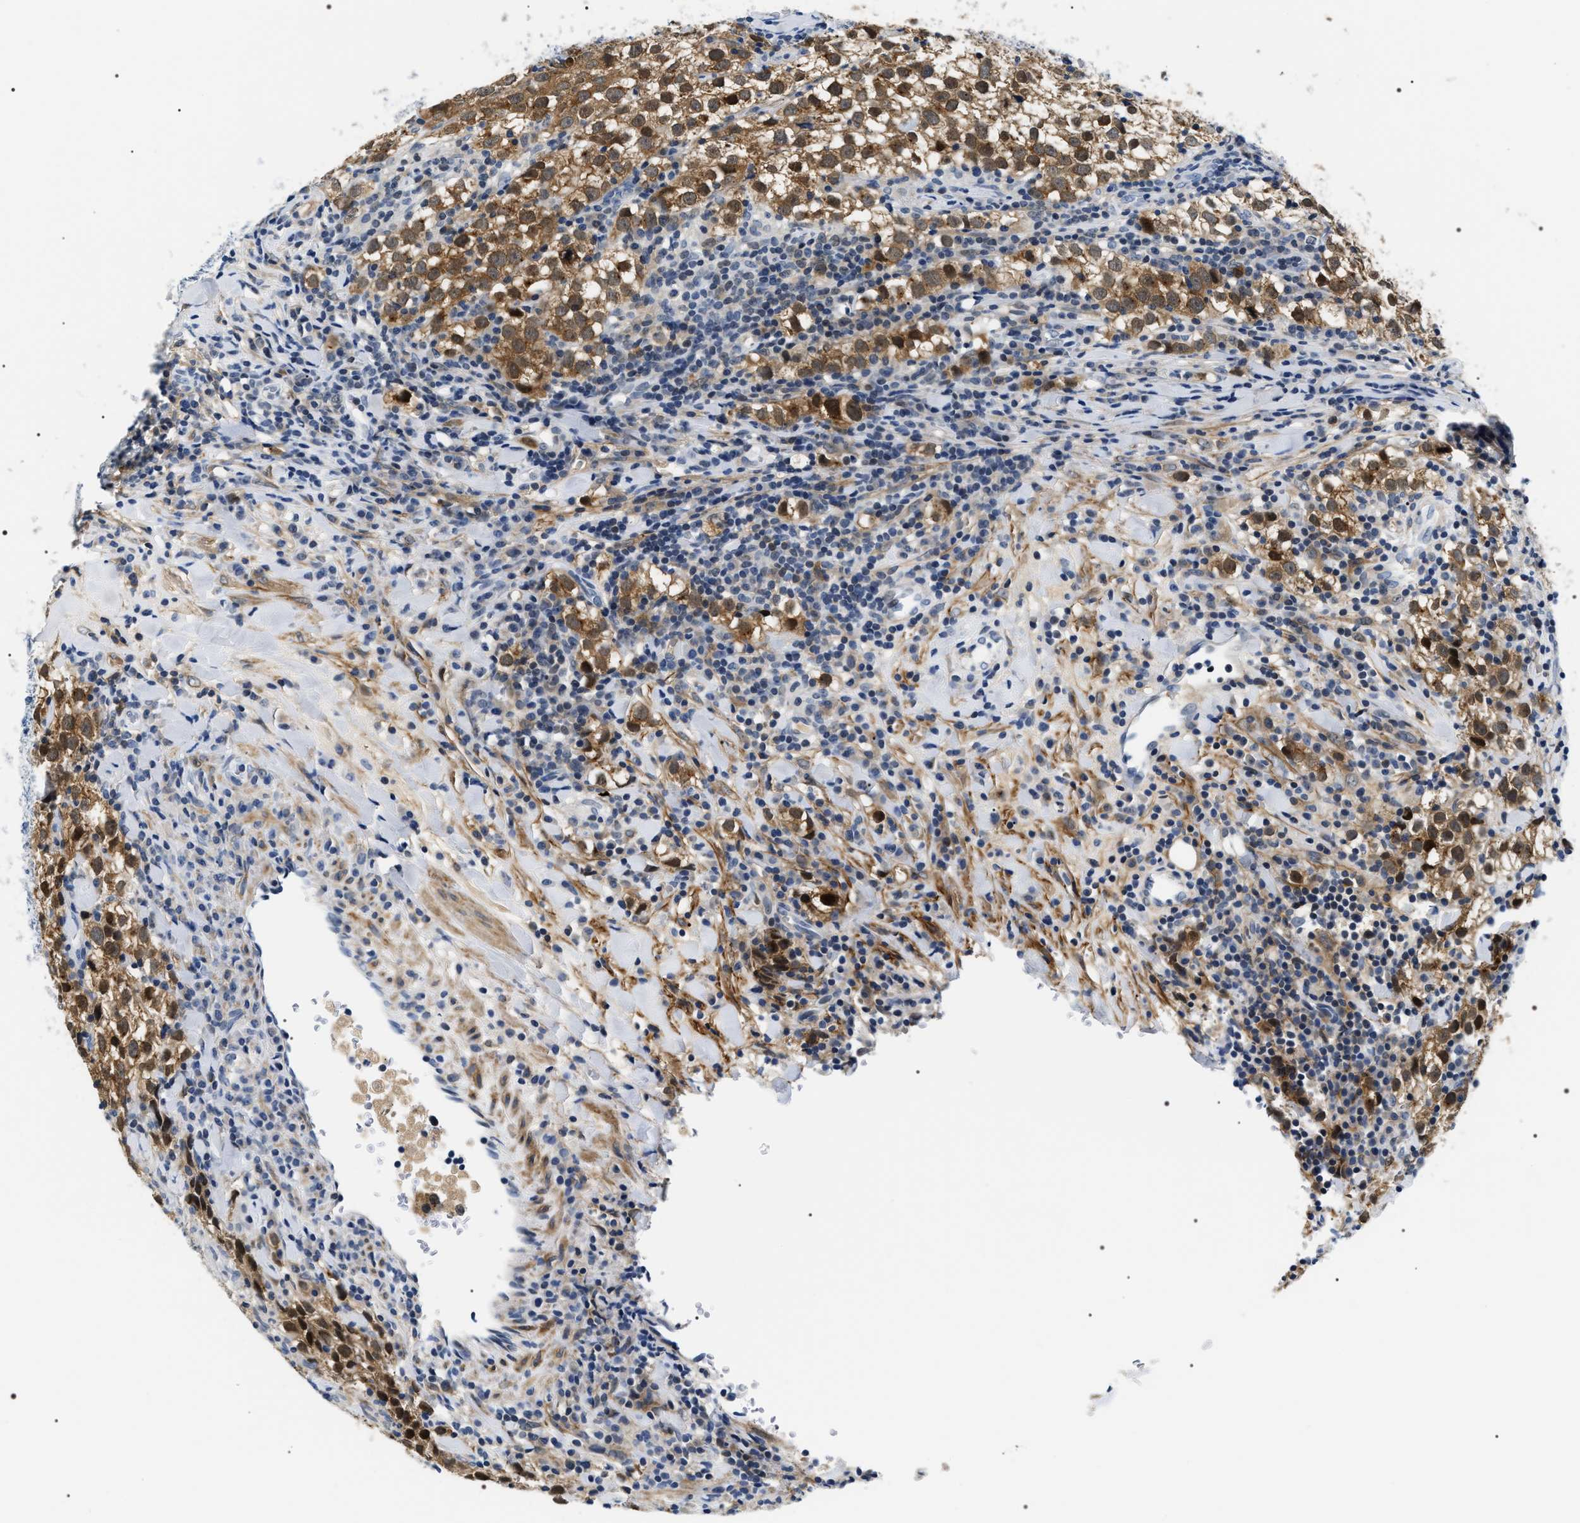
{"staining": {"intensity": "strong", "quantity": ">75%", "location": "cytoplasmic/membranous,nuclear"}, "tissue": "testis cancer", "cell_type": "Tumor cells", "image_type": "cancer", "snomed": [{"axis": "morphology", "description": "Seminoma, NOS"}, {"axis": "morphology", "description": "Carcinoma, Embryonal, NOS"}, {"axis": "topography", "description": "Testis"}], "caption": "Brown immunohistochemical staining in testis cancer displays strong cytoplasmic/membranous and nuclear staining in about >75% of tumor cells.", "gene": "BAG2", "patient": {"sex": "male", "age": 36}}